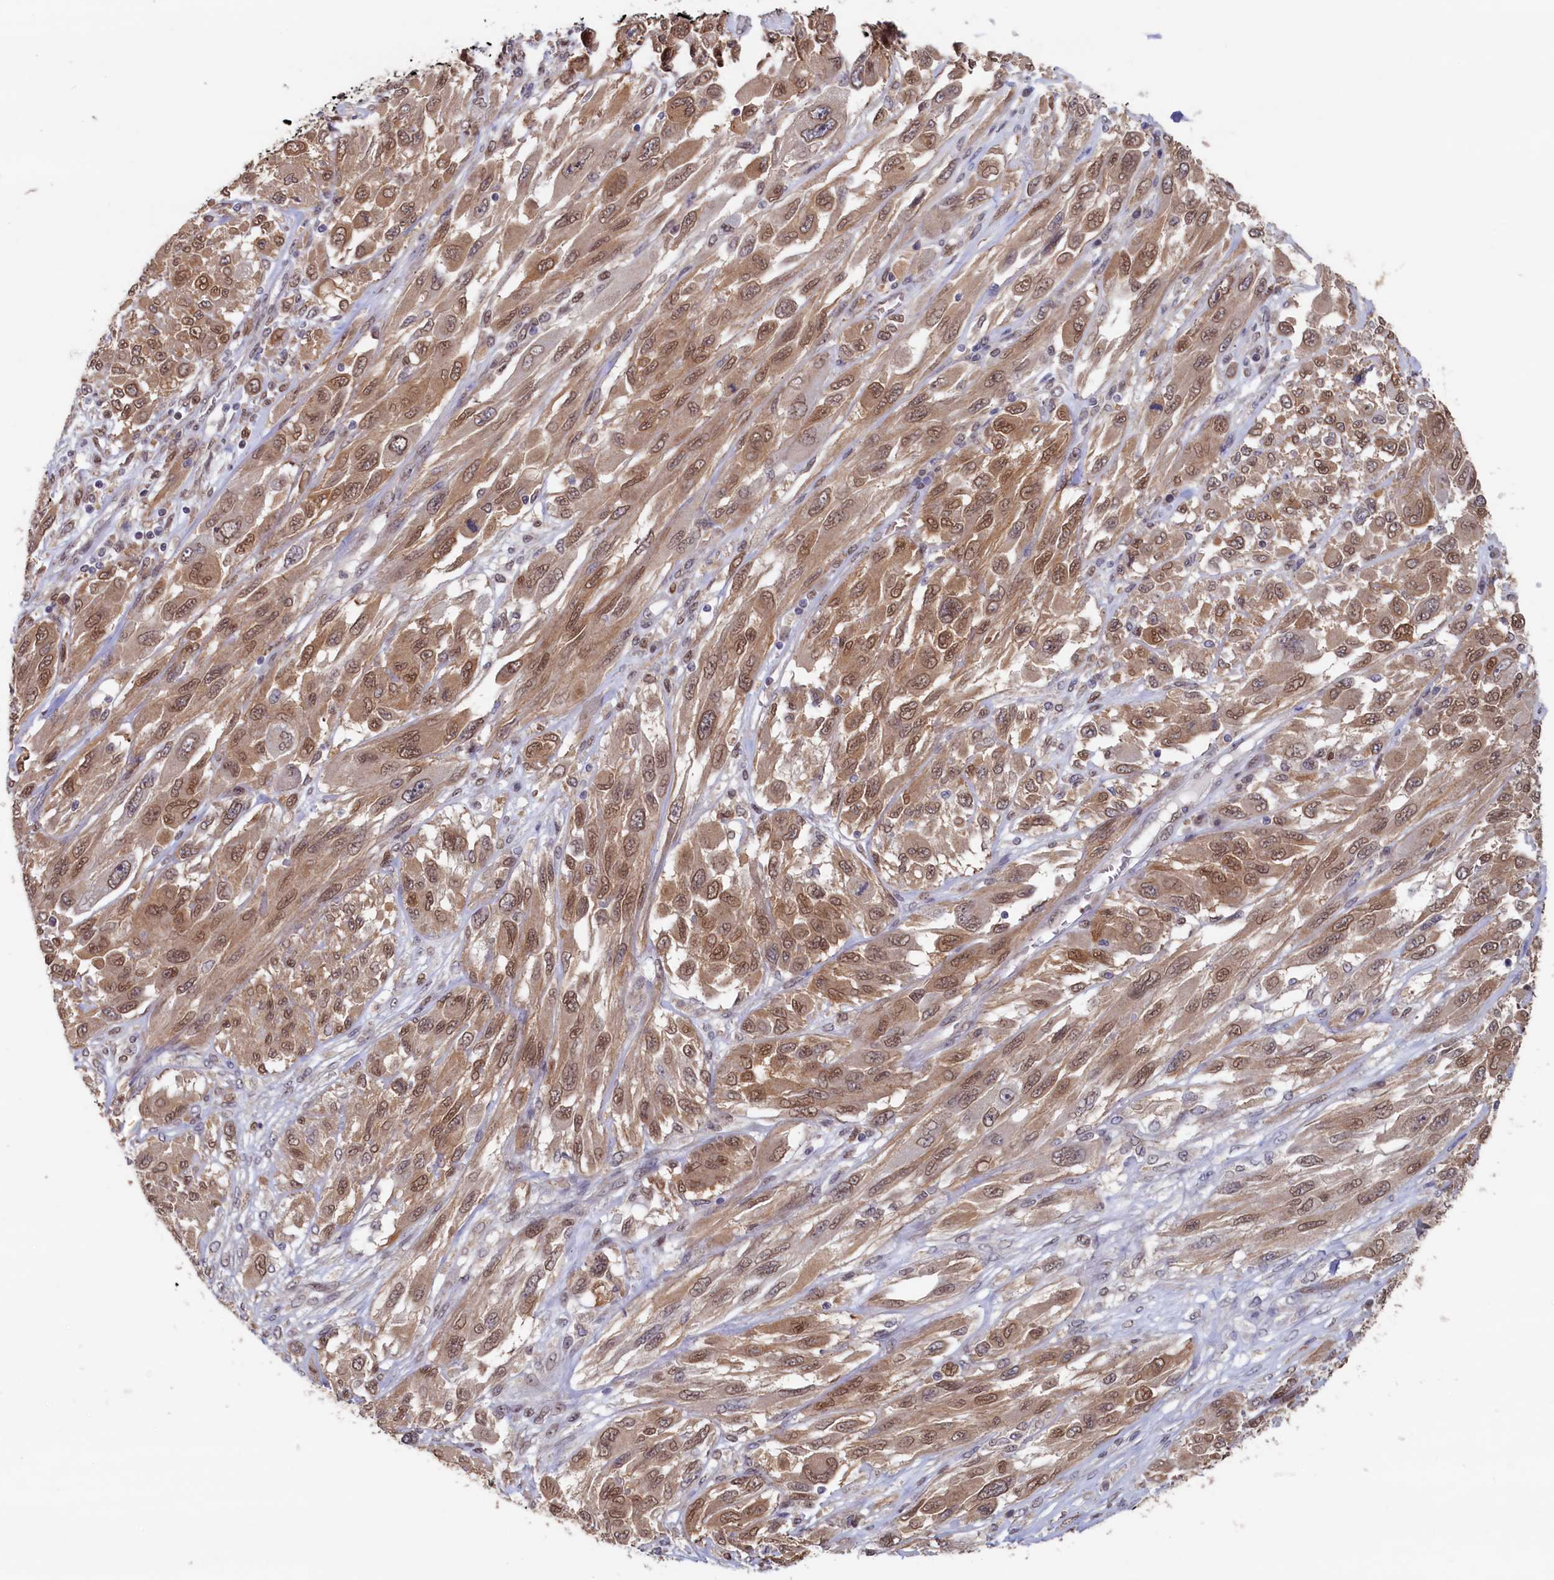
{"staining": {"intensity": "moderate", "quantity": ">75%", "location": "cytoplasmic/membranous,nuclear"}, "tissue": "melanoma", "cell_type": "Tumor cells", "image_type": "cancer", "snomed": [{"axis": "morphology", "description": "Malignant melanoma, NOS"}, {"axis": "topography", "description": "Skin"}], "caption": "About >75% of tumor cells in malignant melanoma demonstrate moderate cytoplasmic/membranous and nuclear protein staining as visualized by brown immunohistochemical staining.", "gene": "AHCY", "patient": {"sex": "female", "age": 91}}